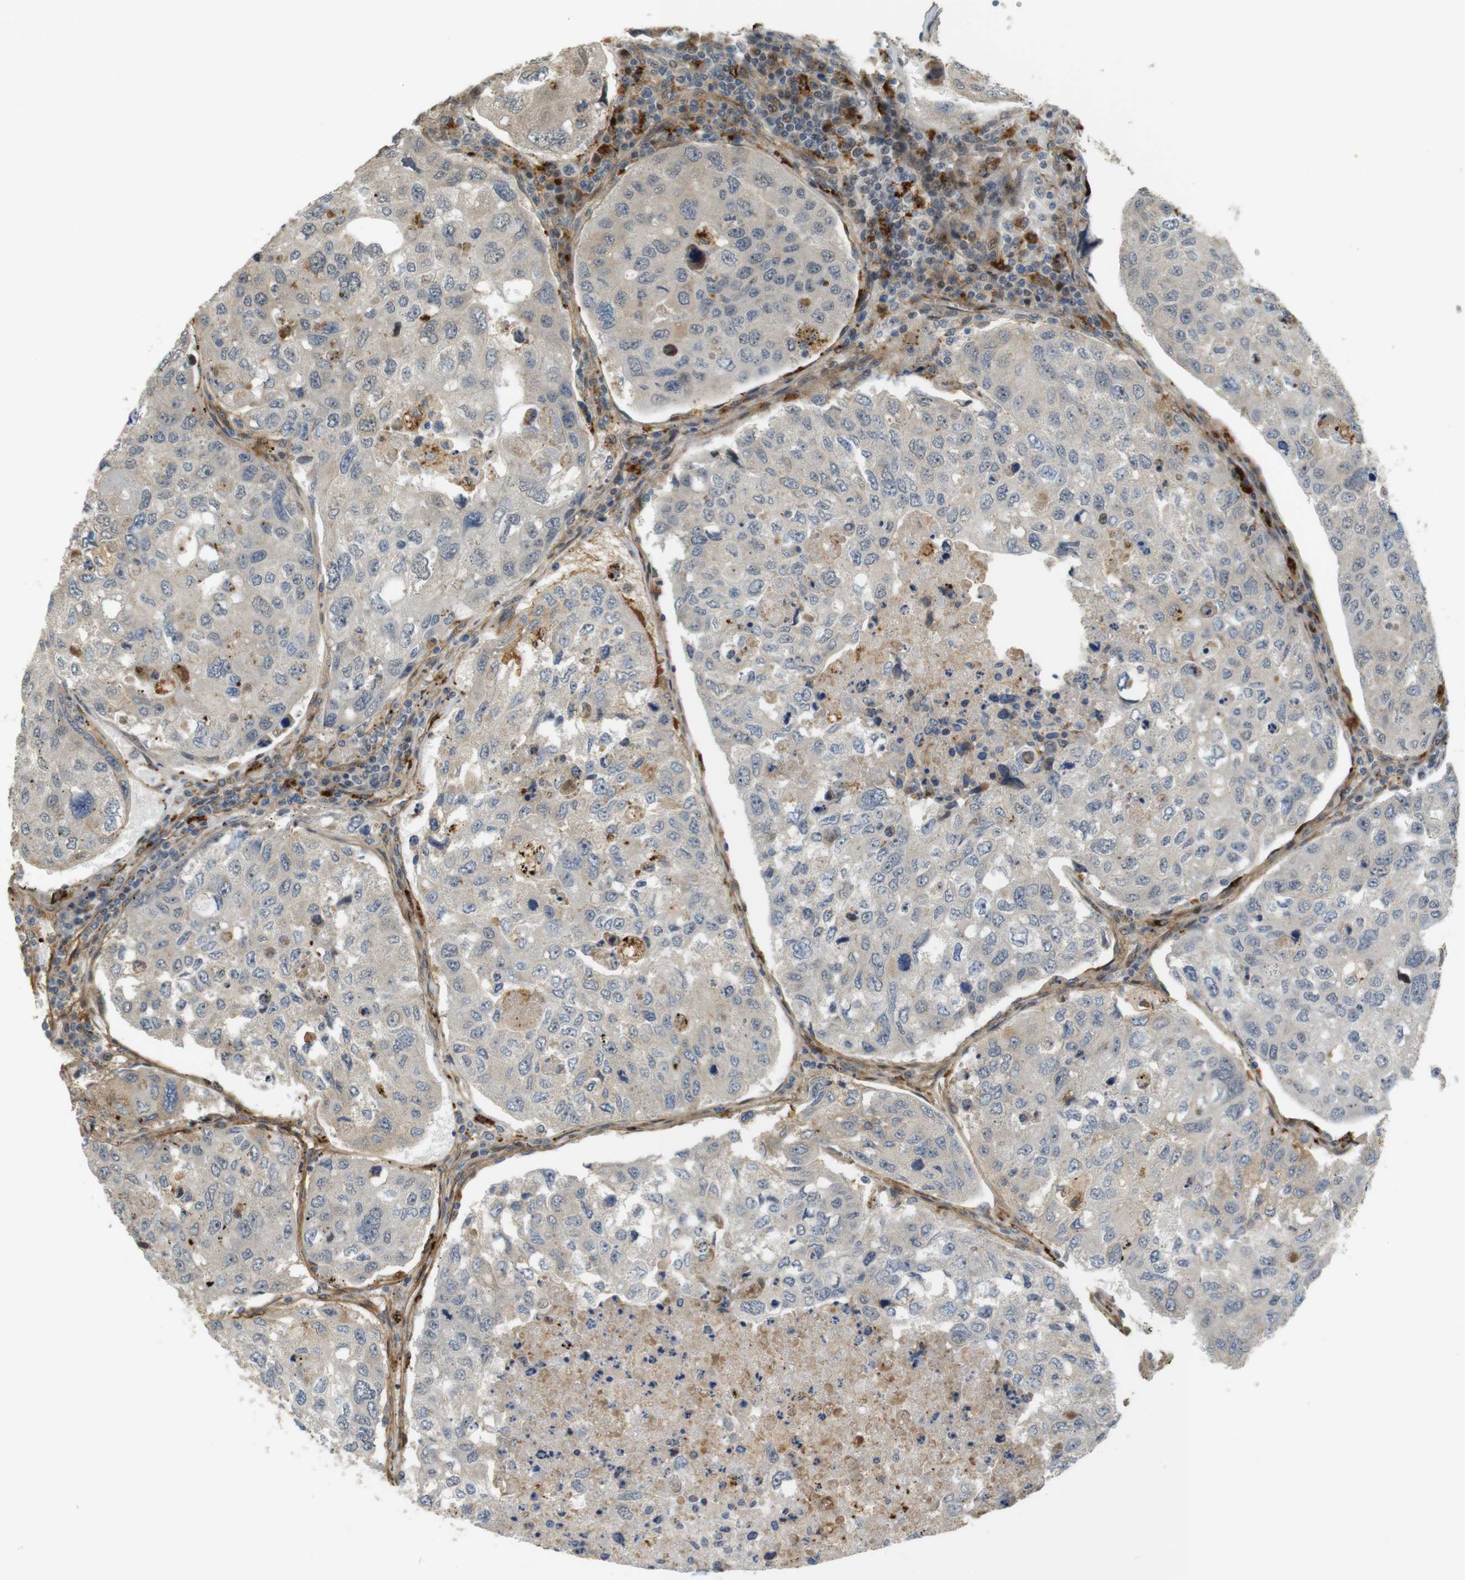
{"staining": {"intensity": "weak", "quantity": "<25%", "location": "cytoplasmic/membranous"}, "tissue": "urothelial cancer", "cell_type": "Tumor cells", "image_type": "cancer", "snomed": [{"axis": "morphology", "description": "Urothelial carcinoma, High grade"}, {"axis": "topography", "description": "Lymph node"}, {"axis": "topography", "description": "Urinary bladder"}], "caption": "Image shows no protein positivity in tumor cells of urothelial cancer tissue.", "gene": "TSPAN9", "patient": {"sex": "male", "age": 51}}